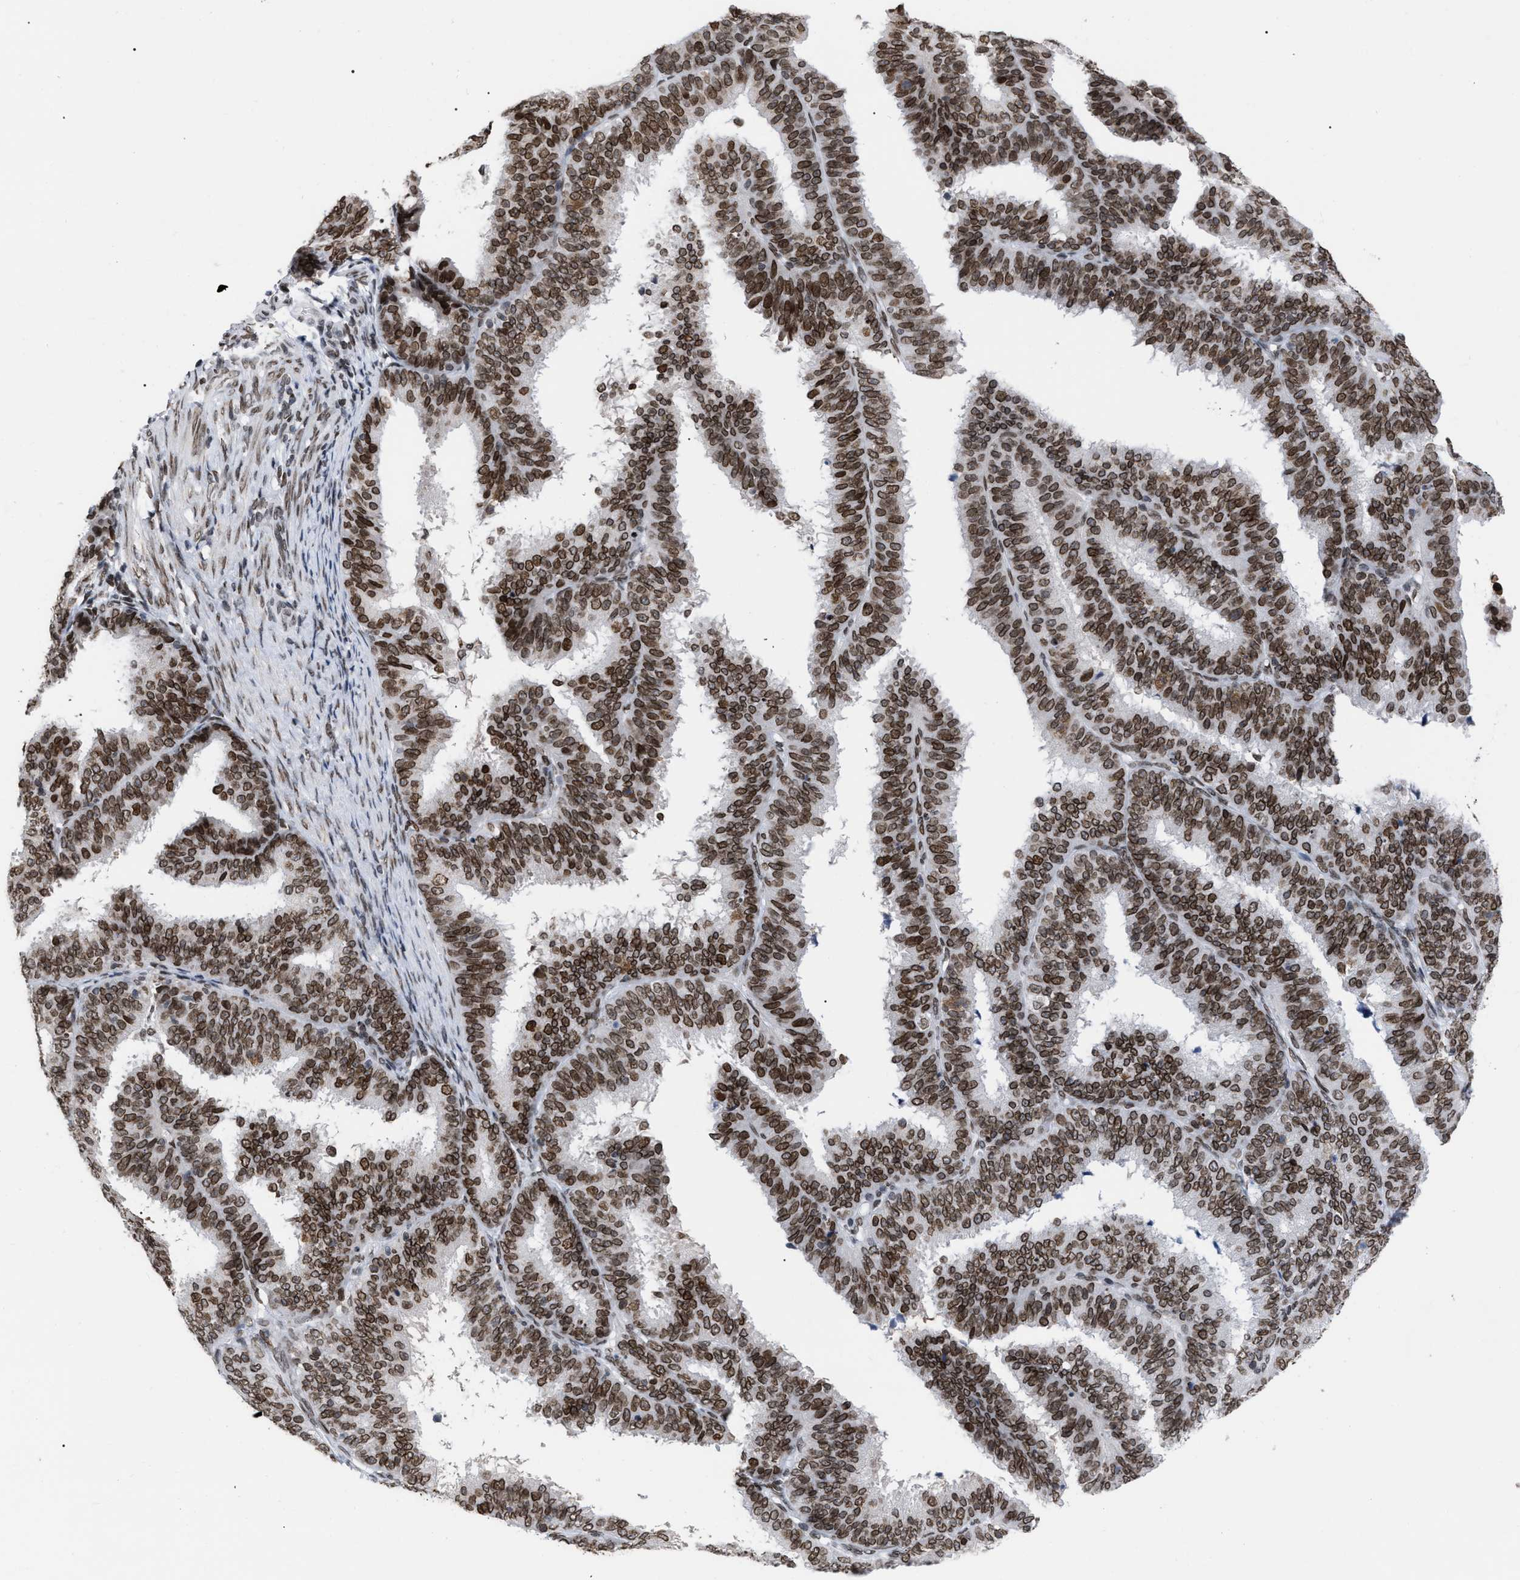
{"staining": {"intensity": "strong", "quantity": ">75%", "location": "cytoplasmic/membranous,nuclear"}, "tissue": "endometrial cancer", "cell_type": "Tumor cells", "image_type": "cancer", "snomed": [{"axis": "morphology", "description": "Adenocarcinoma, NOS"}, {"axis": "topography", "description": "Endometrium"}], "caption": "About >75% of tumor cells in human endometrial cancer display strong cytoplasmic/membranous and nuclear protein expression as visualized by brown immunohistochemical staining.", "gene": "TPR", "patient": {"sex": "female", "age": 70}}